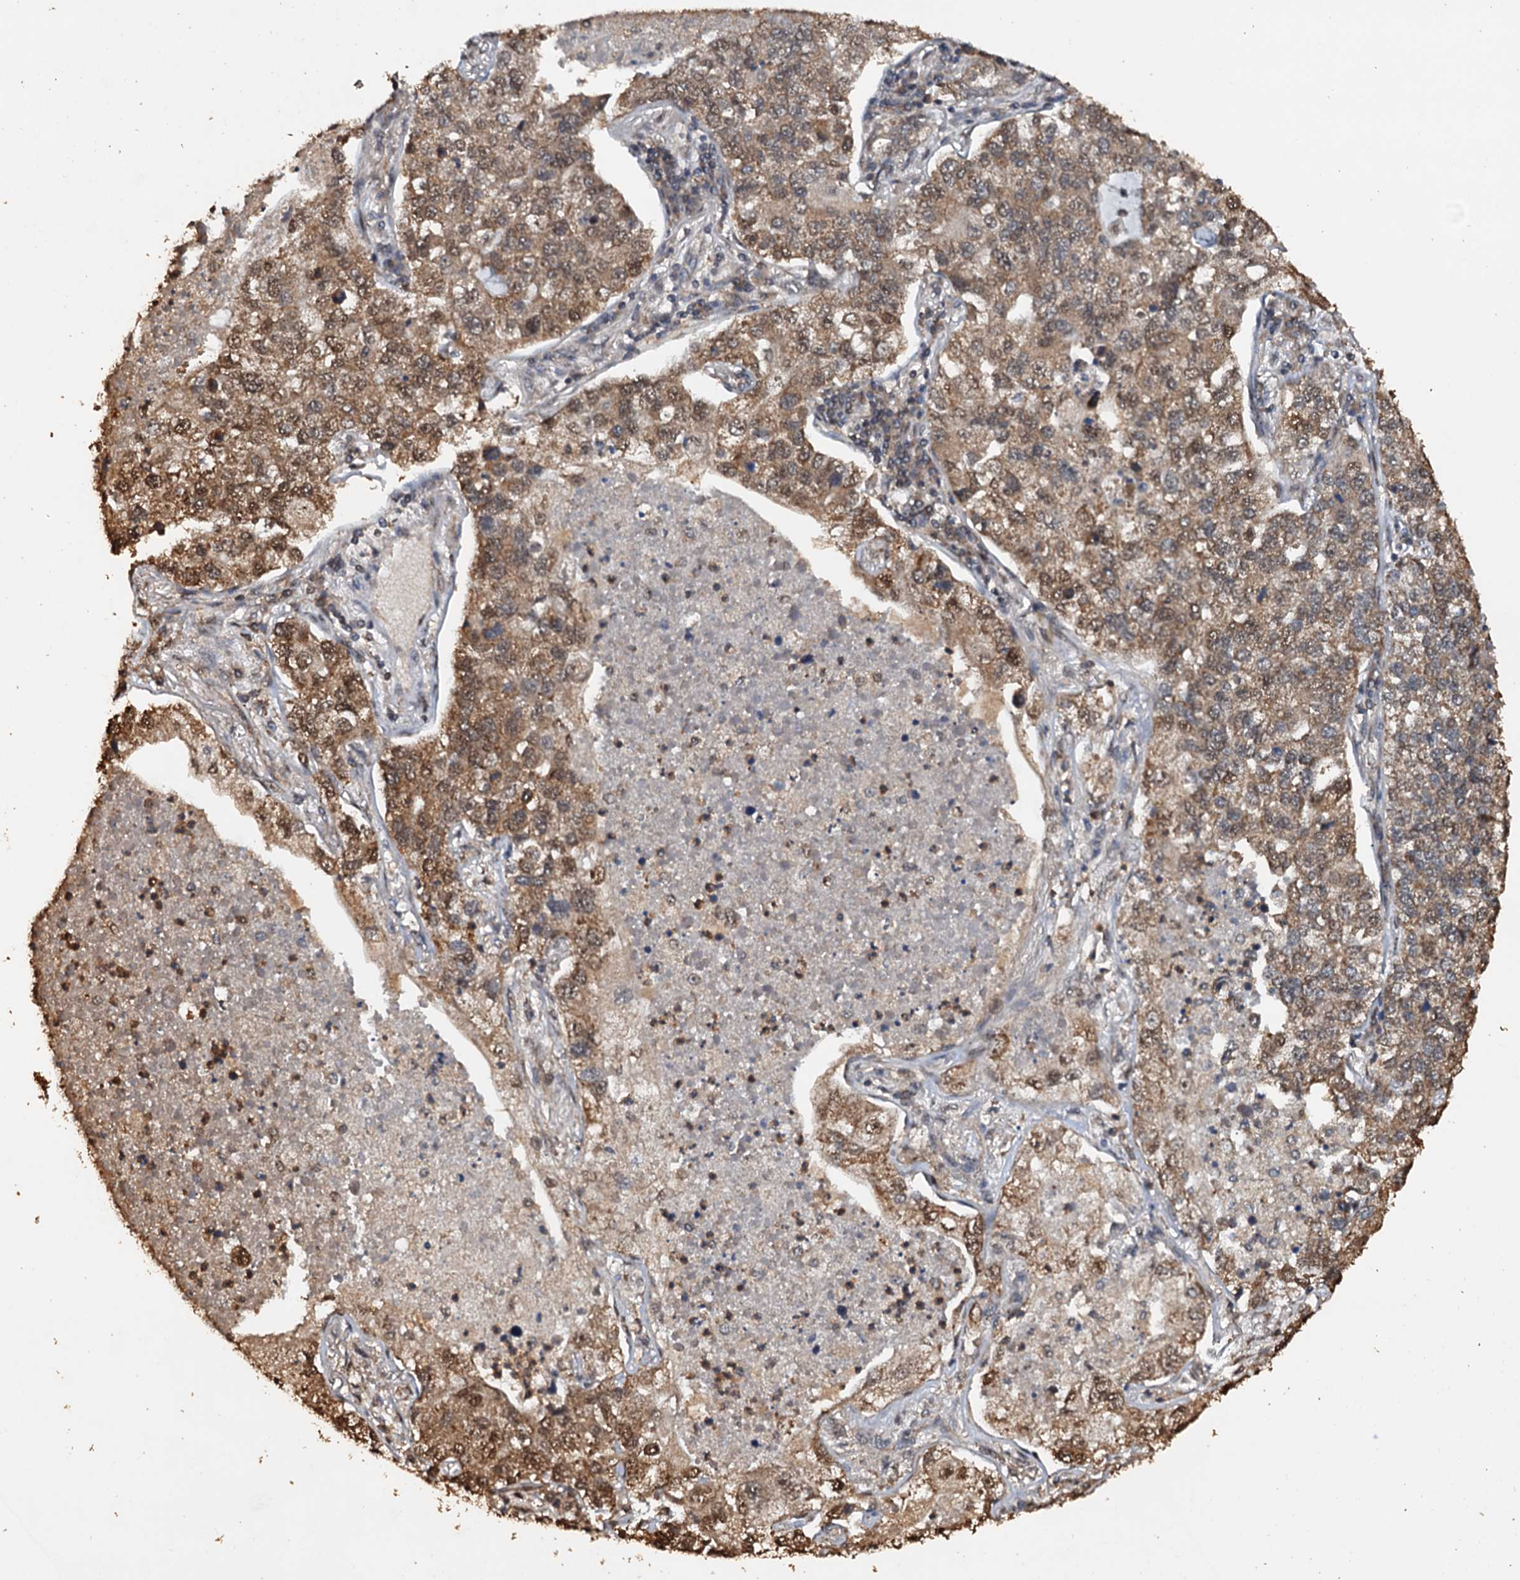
{"staining": {"intensity": "strong", "quantity": "25%-75%", "location": "cytoplasmic/membranous,nuclear"}, "tissue": "lung cancer", "cell_type": "Tumor cells", "image_type": "cancer", "snomed": [{"axis": "morphology", "description": "Adenocarcinoma, NOS"}, {"axis": "topography", "description": "Lung"}], "caption": "An image showing strong cytoplasmic/membranous and nuclear positivity in about 25%-75% of tumor cells in lung adenocarcinoma, as visualized by brown immunohistochemical staining.", "gene": "PSMD9", "patient": {"sex": "male", "age": 49}}